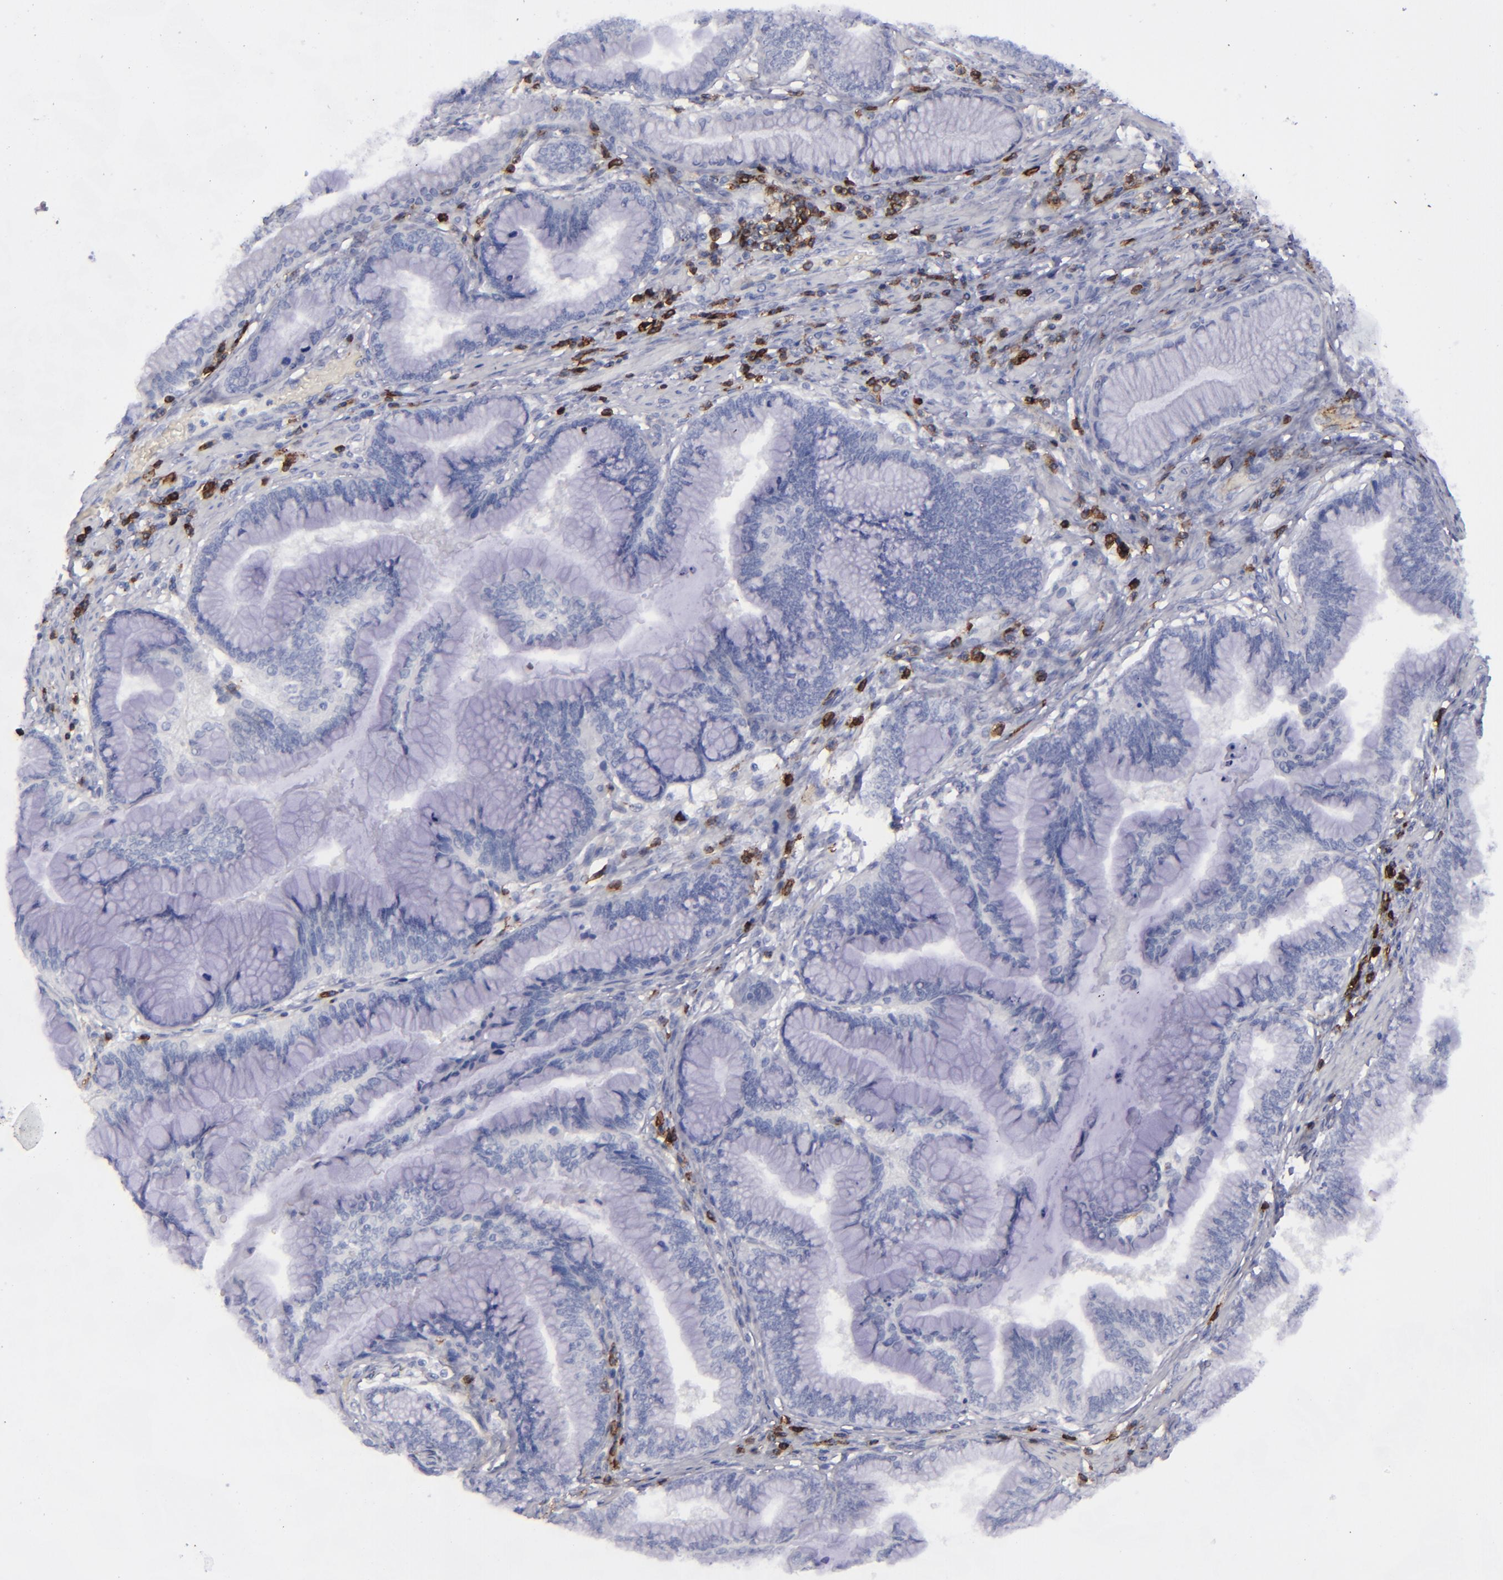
{"staining": {"intensity": "negative", "quantity": "none", "location": "none"}, "tissue": "pancreatic cancer", "cell_type": "Tumor cells", "image_type": "cancer", "snomed": [{"axis": "morphology", "description": "Adenocarcinoma, NOS"}, {"axis": "topography", "description": "Pancreas"}], "caption": "Tumor cells are negative for brown protein staining in adenocarcinoma (pancreatic). The staining was performed using DAB to visualize the protein expression in brown, while the nuclei were stained in blue with hematoxylin (Magnification: 20x).", "gene": "CD27", "patient": {"sex": "female", "age": 64}}